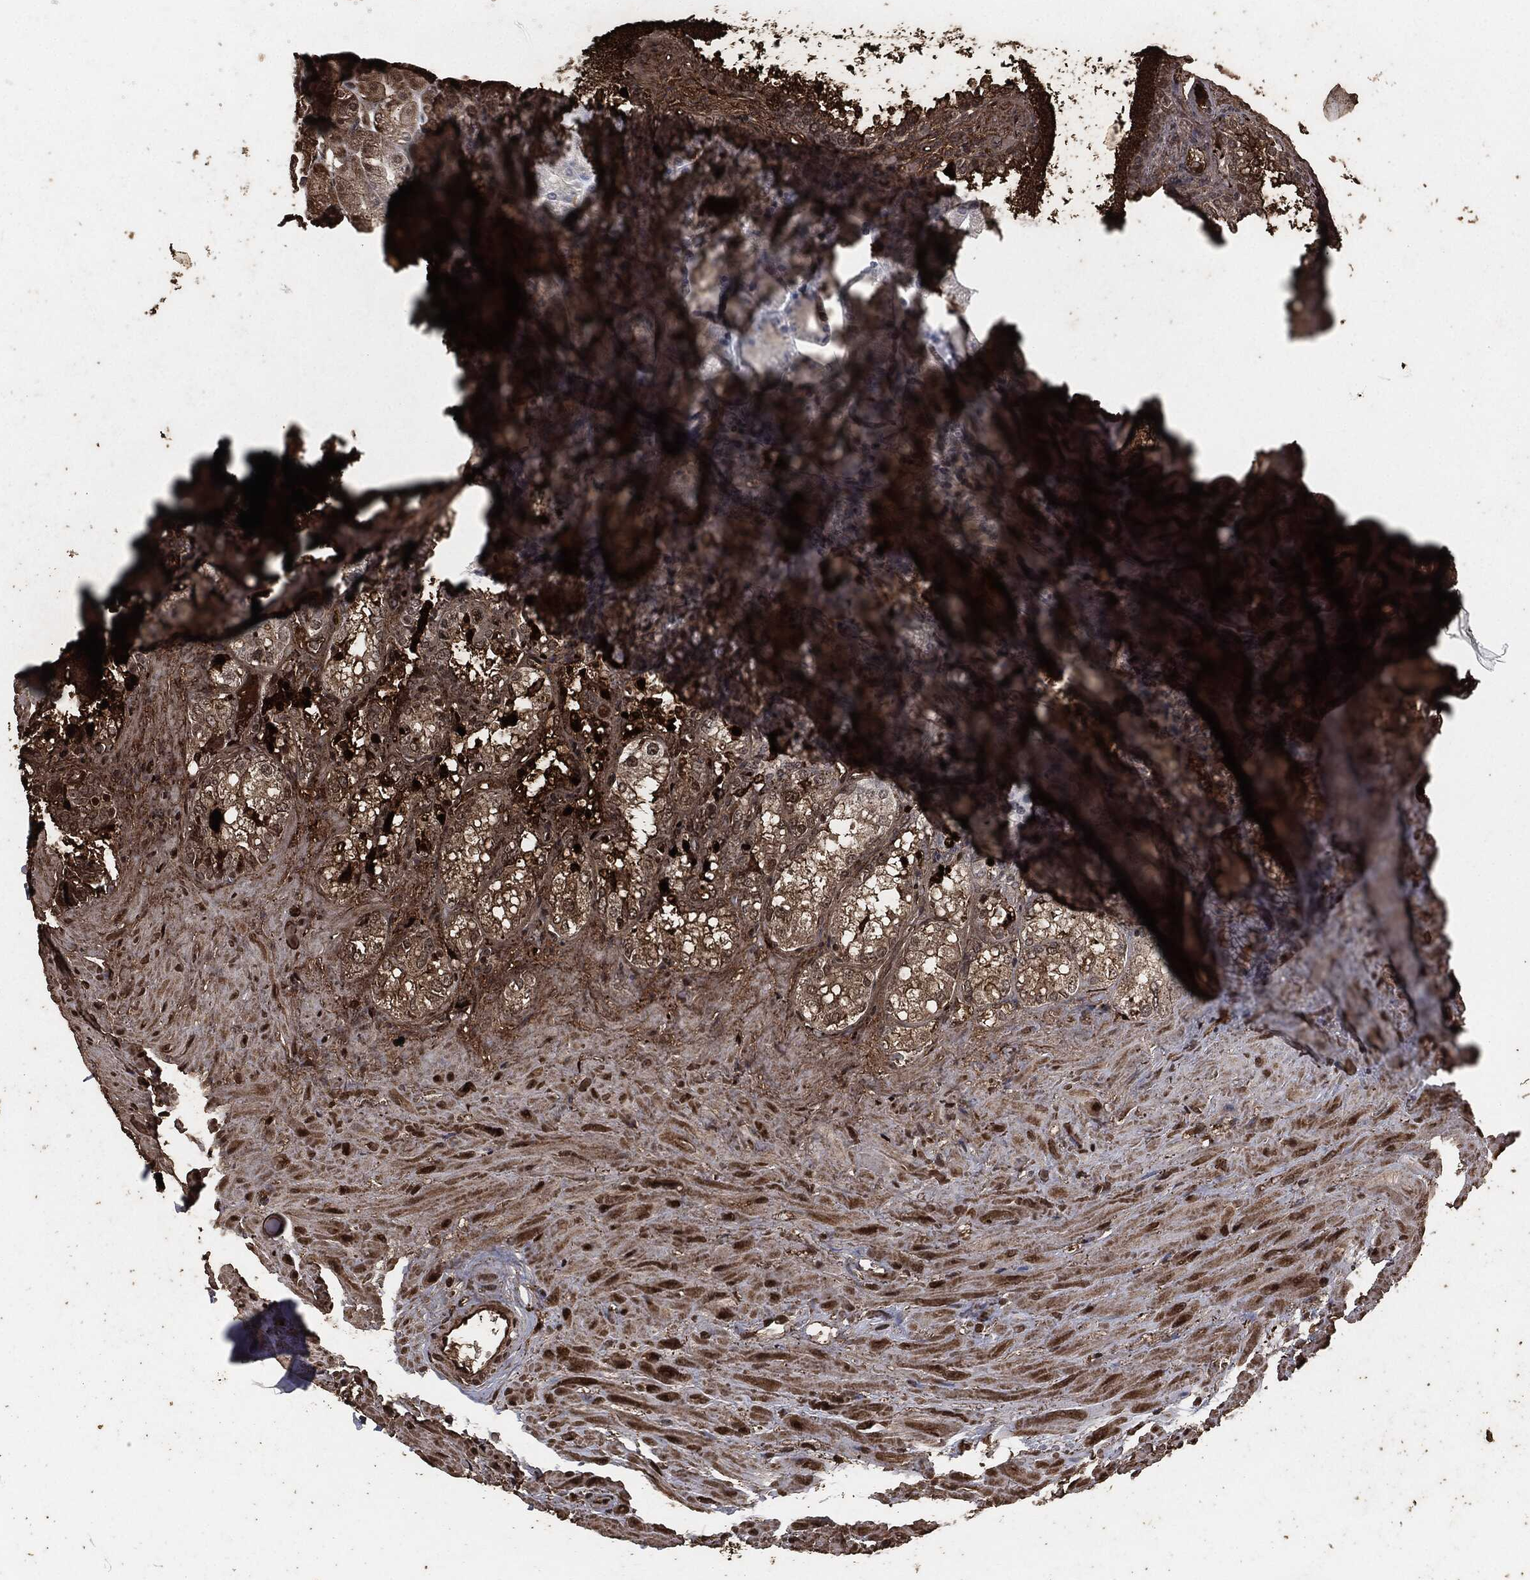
{"staining": {"intensity": "moderate", "quantity": "25%-75%", "location": "cytoplasmic/membranous"}, "tissue": "seminal vesicle", "cell_type": "Glandular cells", "image_type": "normal", "snomed": [{"axis": "morphology", "description": "Normal tissue, NOS"}, {"axis": "topography", "description": "Seminal veicle"}], "caption": "Immunohistochemistry (IHC) photomicrograph of unremarkable seminal vesicle: human seminal vesicle stained using IHC exhibits medium levels of moderate protein expression localized specifically in the cytoplasmic/membranous of glandular cells, appearing as a cytoplasmic/membranous brown color.", "gene": "EGFR", "patient": {"sex": "male", "age": 68}}